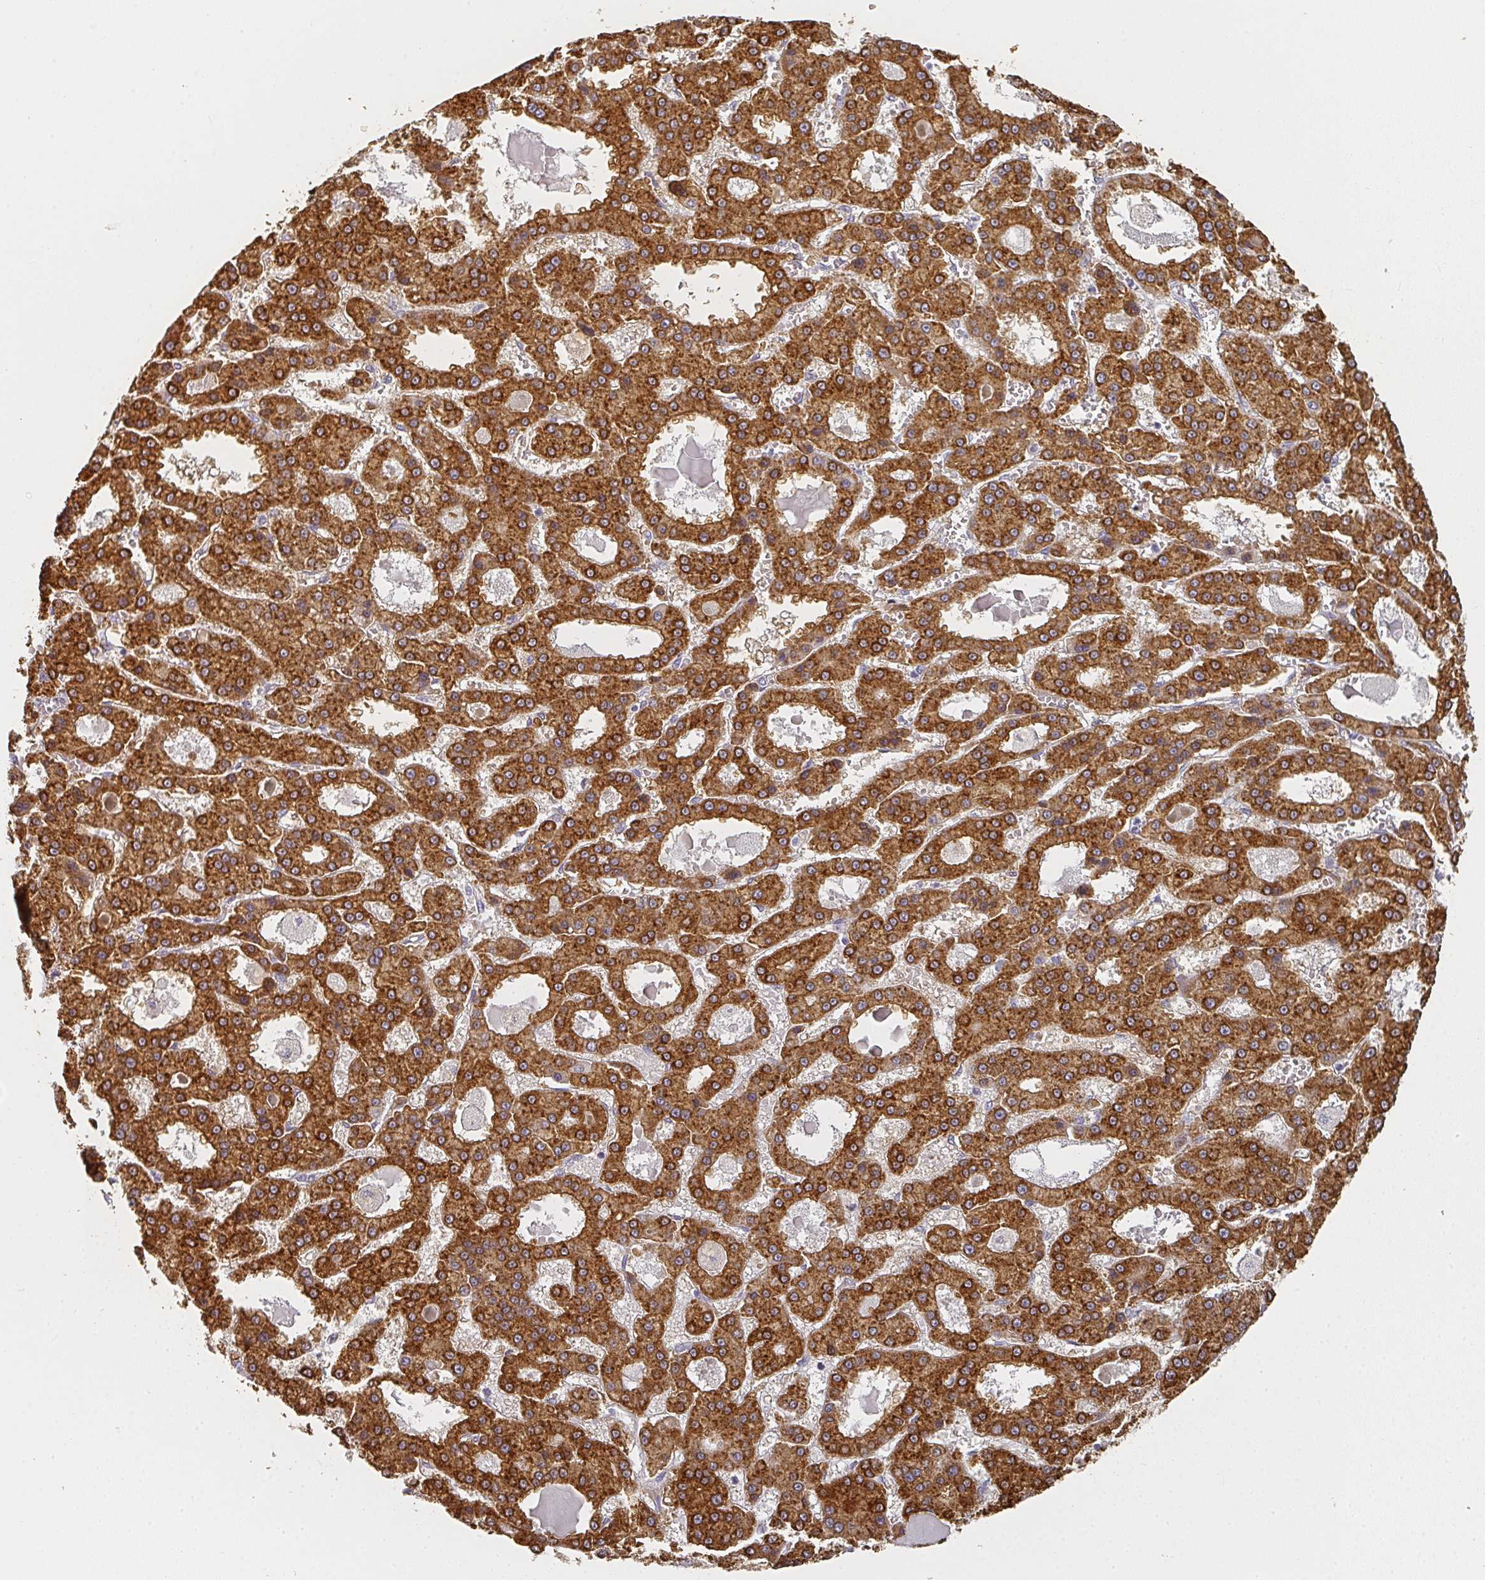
{"staining": {"intensity": "strong", "quantity": ">75%", "location": "cytoplasmic/membranous"}, "tissue": "liver cancer", "cell_type": "Tumor cells", "image_type": "cancer", "snomed": [{"axis": "morphology", "description": "Carcinoma, Hepatocellular, NOS"}, {"axis": "topography", "description": "Liver"}], "caption": "Immunohistochemical staining of liver cancer displays strong cytoplasmic/membranous protein positivity in approximately >75% of tumor cells.", "gene": "SHISA2", "patient": {"sex": "male", "age": 70}}